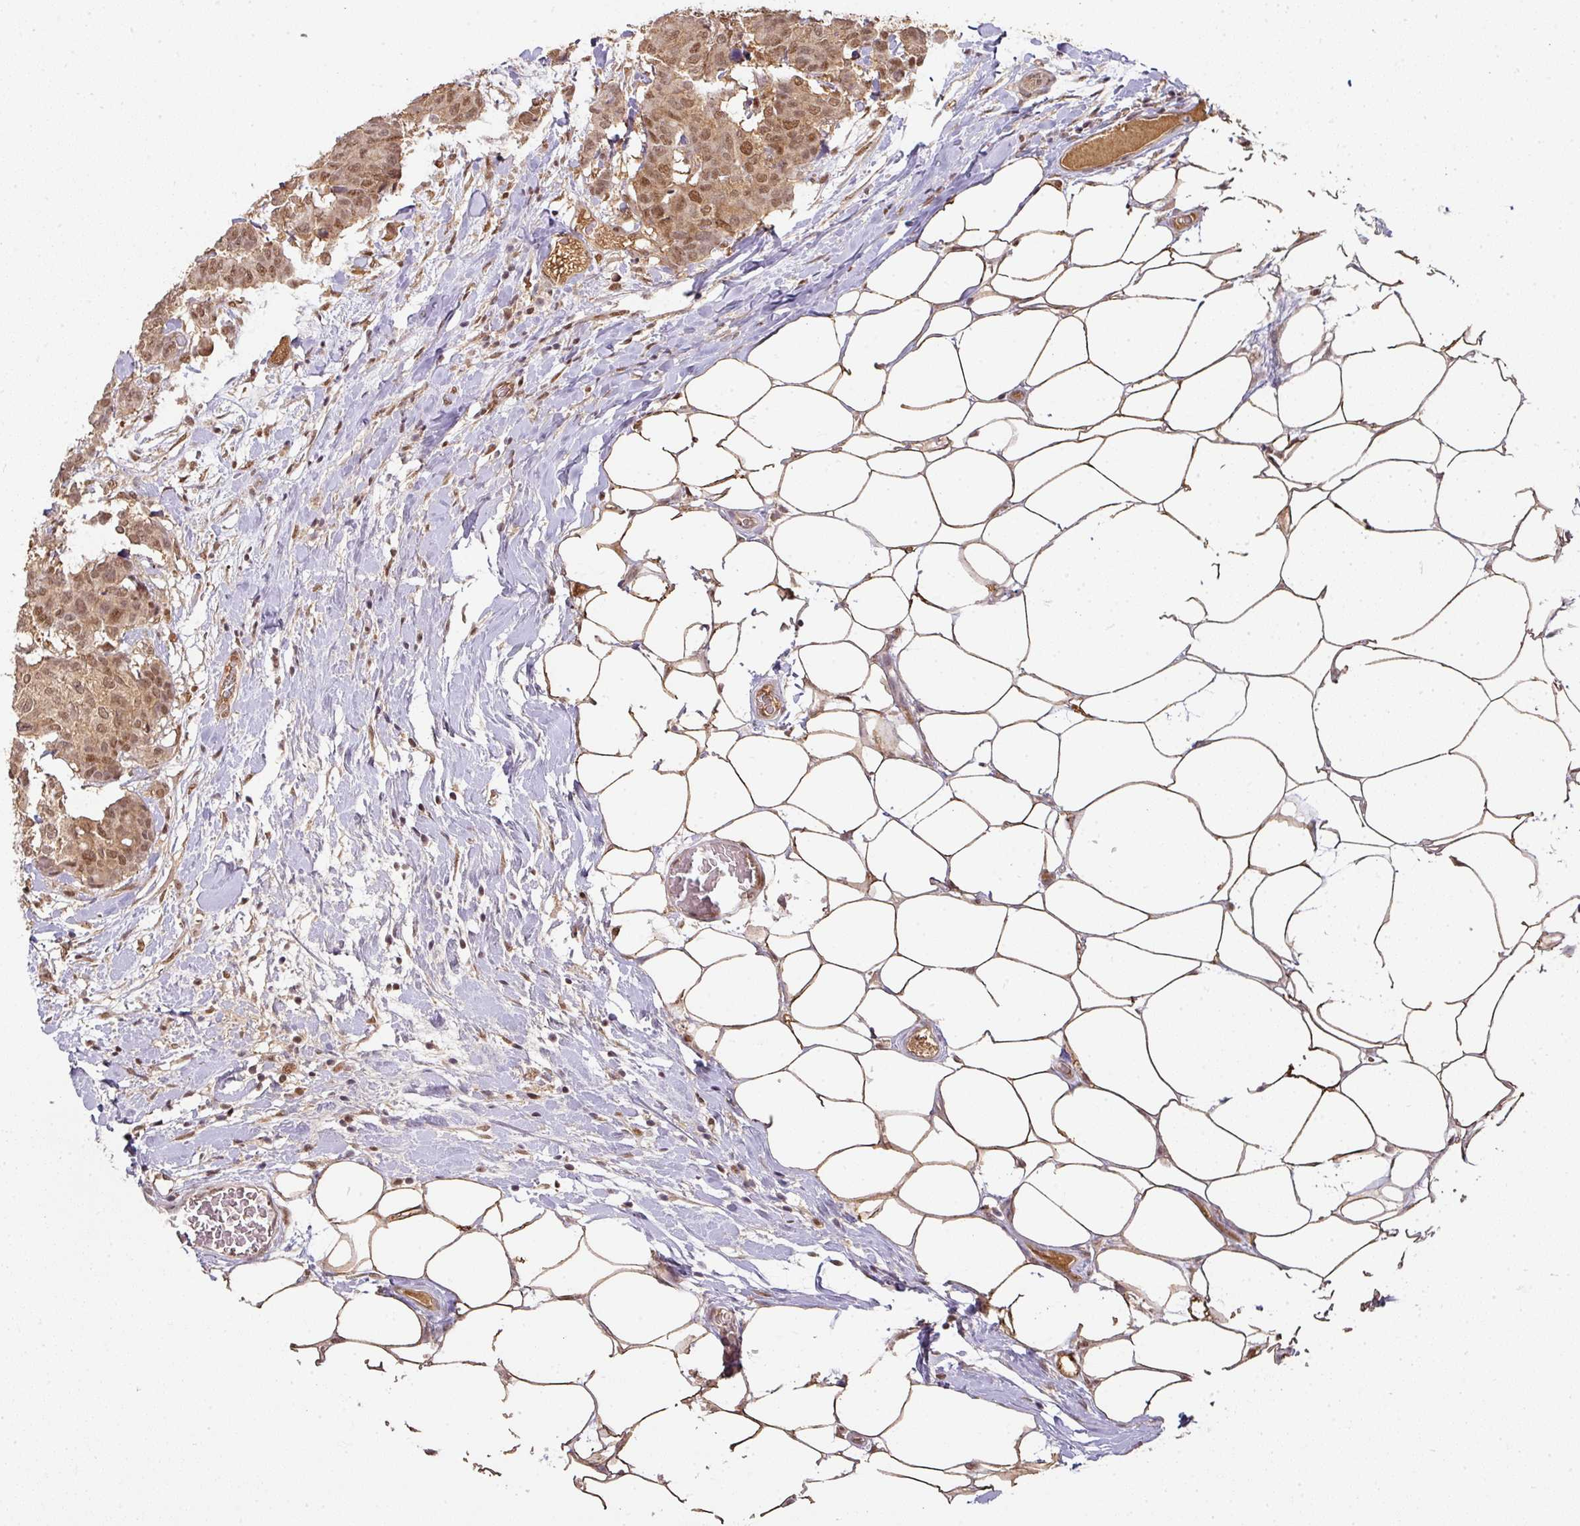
{"staining": {"intensity": "moderate", "quantity": ">75%", "location": "cytoplasmic/membranous,nuclear"}, "tissue": "breast cancer", "cell_type": "Tumor cells", "image_type": "cancer", "snomed": [{"axis": "morphology", "description": "Duct carcinoma"}, {"axis": "topography", "description": "Breast"}], "caption": "Human breast cancer stained with a brown dye shows moderate cytoplasmic/membranous and nuclear positive expression in about >75% of tumor cells.", "gene": "RANBP9", "patient": {"sex": "female", "age": 75}}